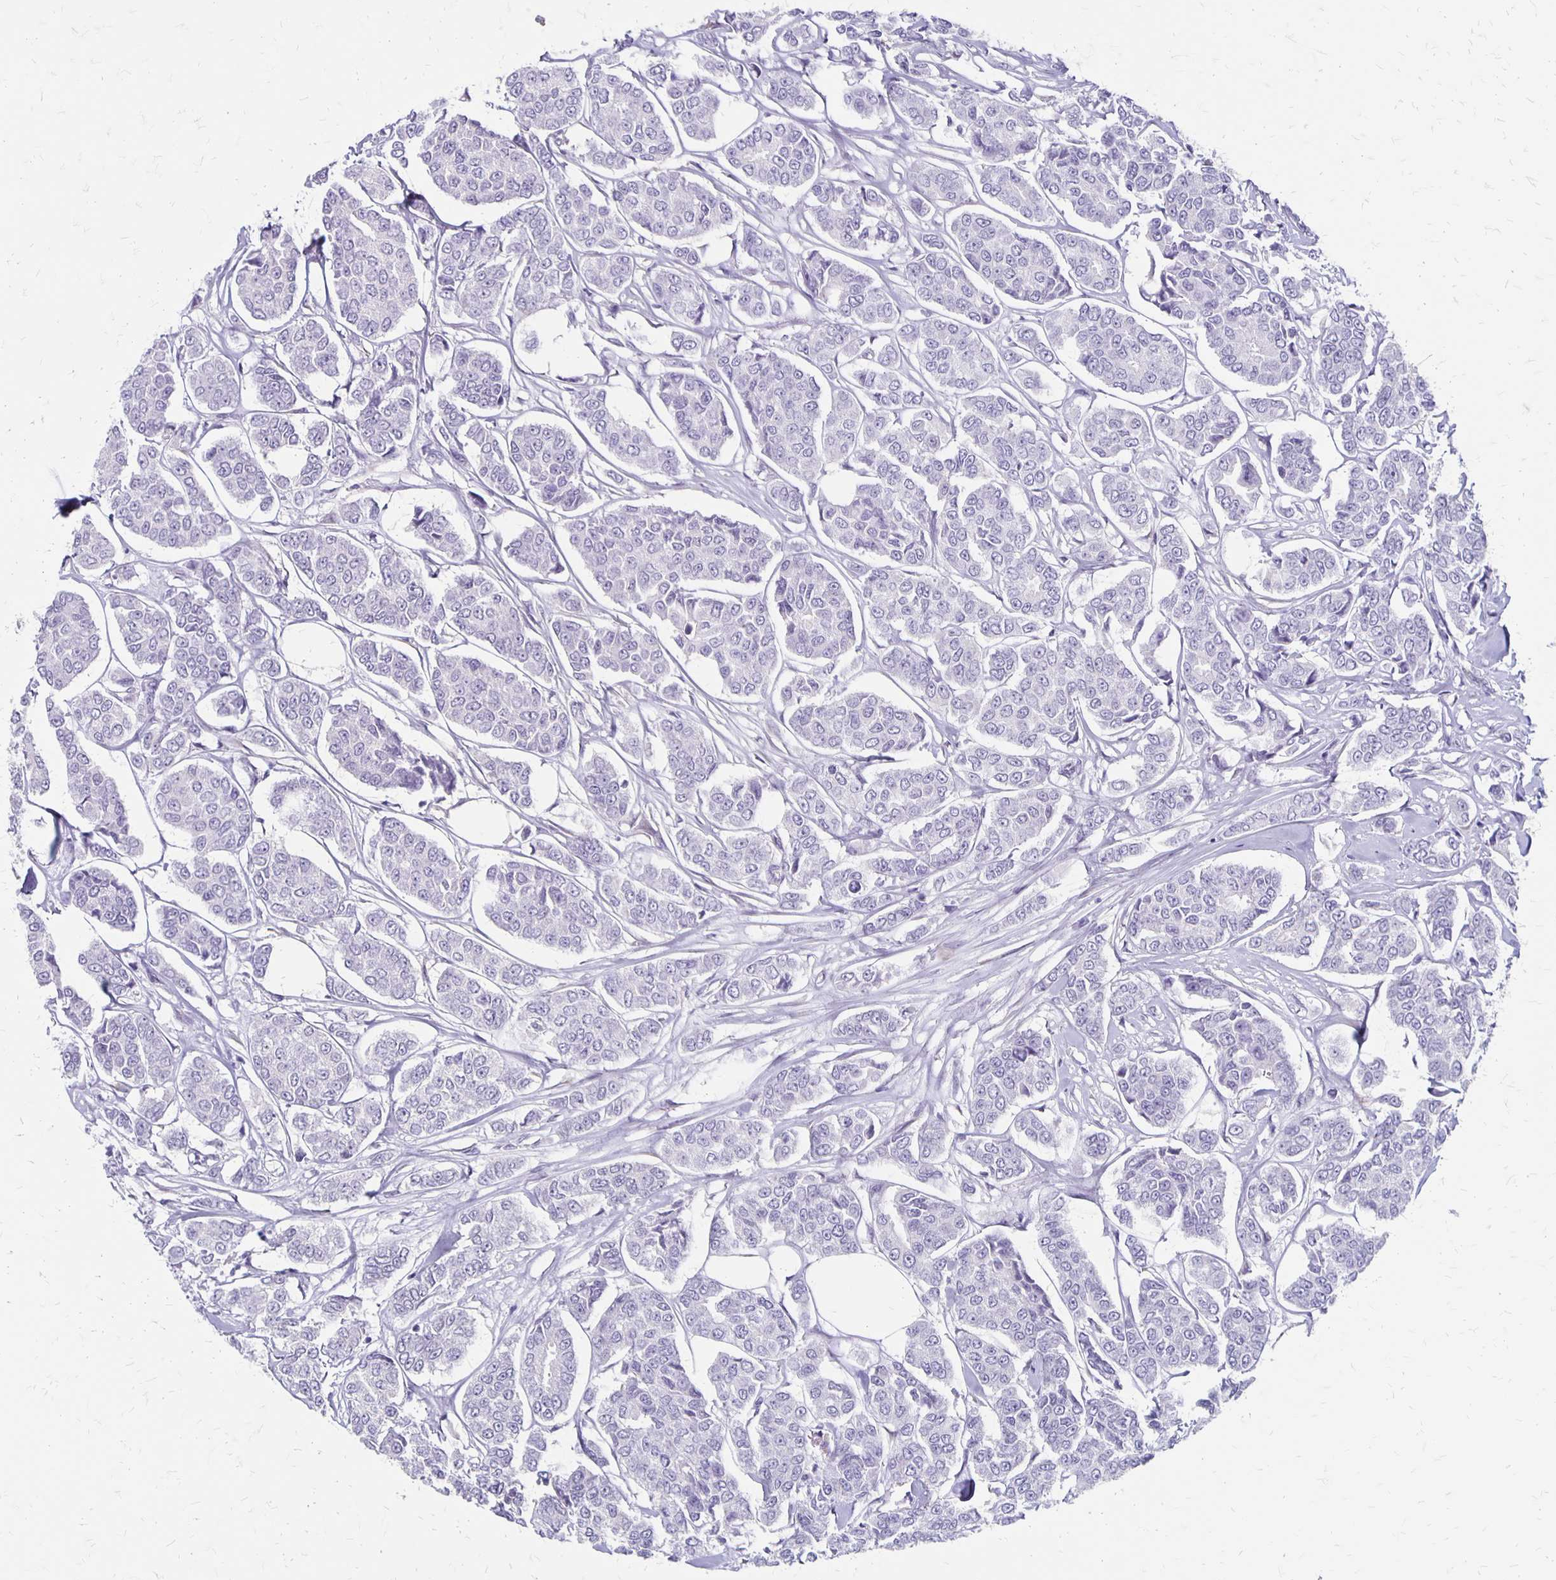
{"staining": {"intensity": "negative", "quantity": "none", "location": "none"}, "tissue": "breast cancer", "cell_type": "Tumor cells", "image_type": "cancer", "snomed": [{"axis": "morphology", "description": "Duct carcinoma"}, {"axis": "topography", "description": "Breast"}], "caption": "This is a micrograph of immunohistochemistry staining of breast intraductal carcinoma, which shows no expression in tumor cells.", "gene": "HOMER1", "patient": {"sex": "female", "age": 94}}